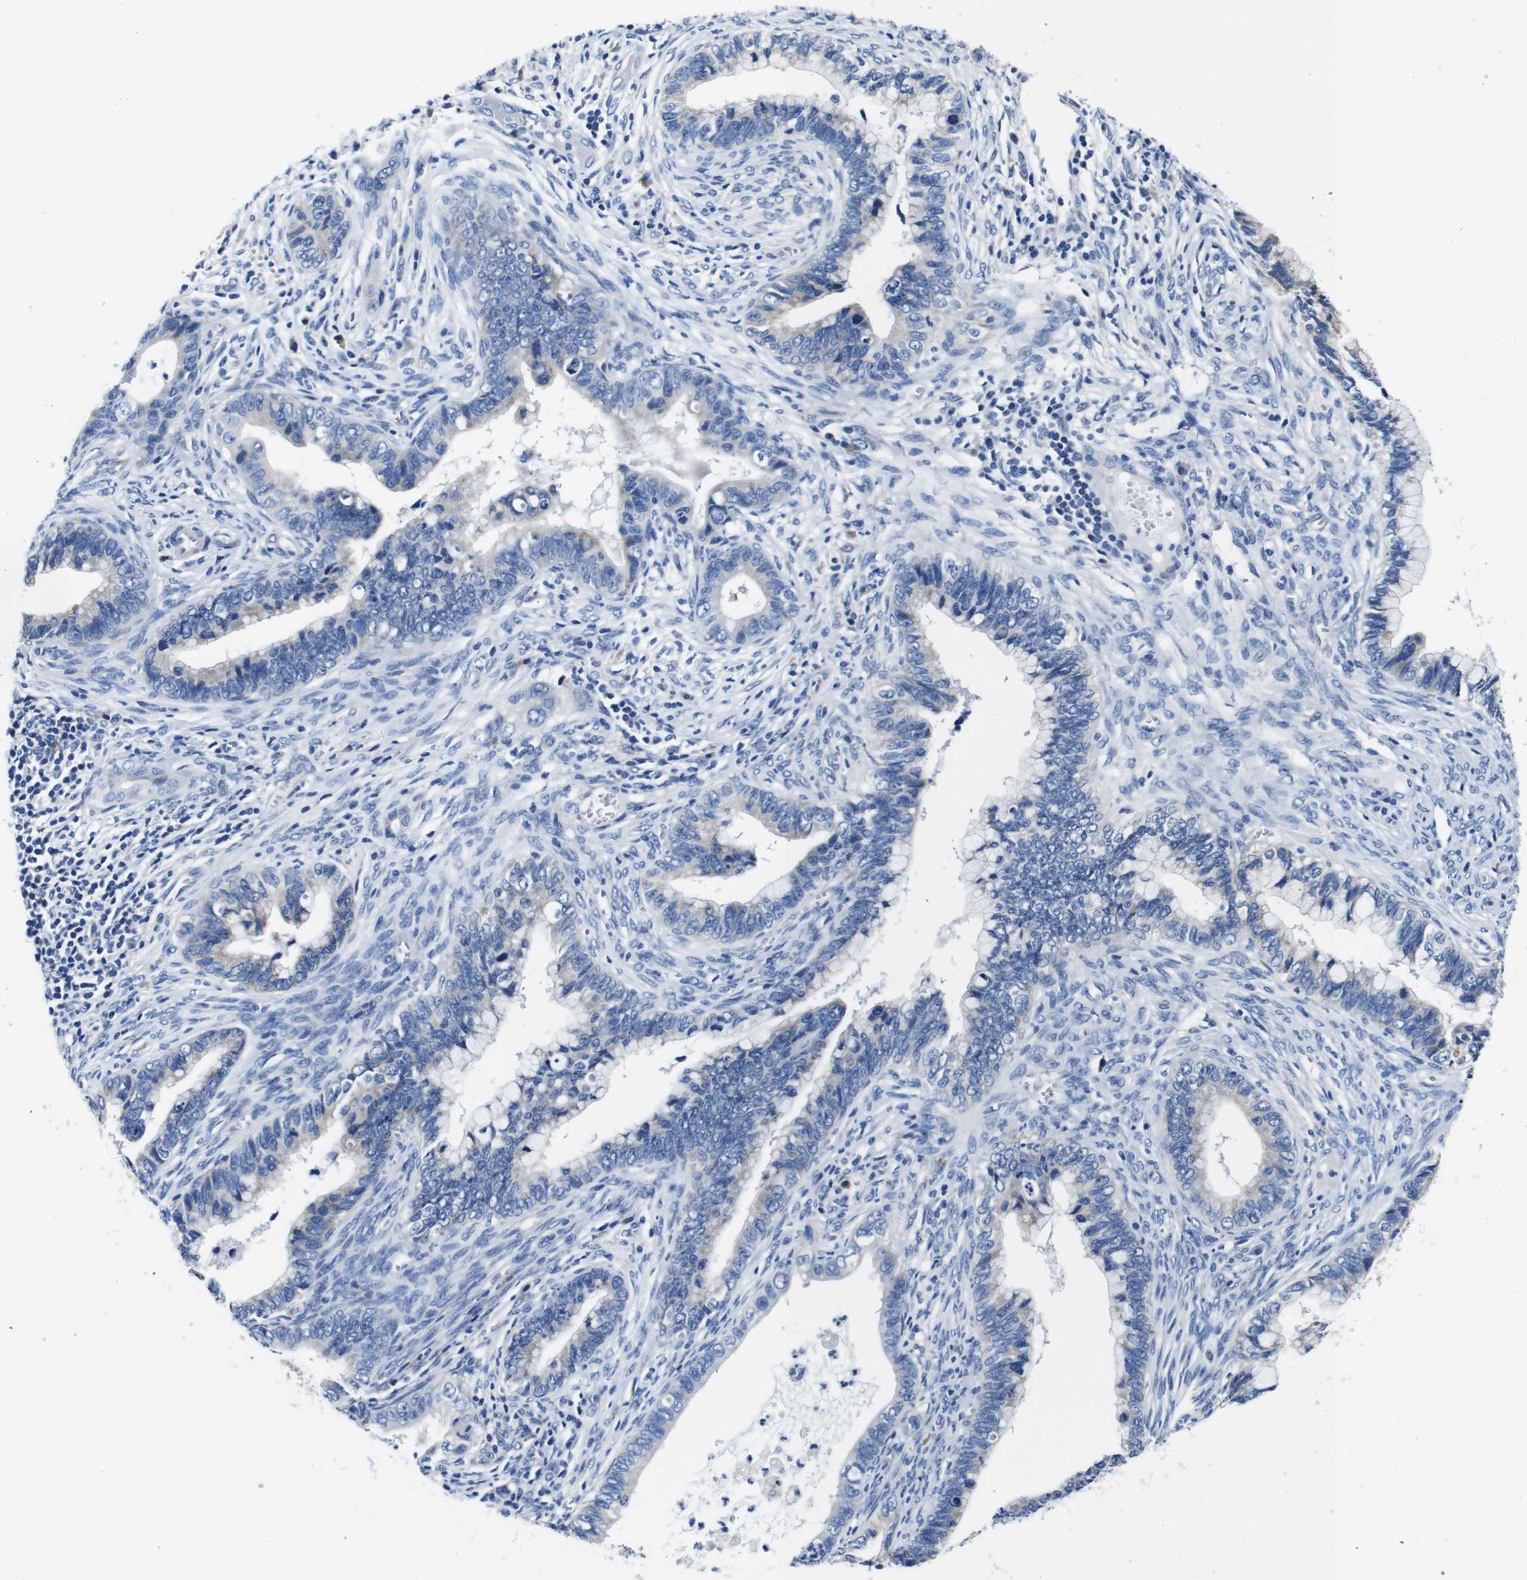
{"staining": {"intensity": "weak", "quantity": "<25%", "location": "cytoplasmic/membranous"}, "tissue": "cervical cancer", "cell_type": "Tumor cells", "image_type": "cancer", "snomed": [{"axis": "morphology", "description": "Adenocarcinoma, NOS"}, {"axis": "topography", "description": "Cervix"}], "caption": "The histopathology image demonstrates no staining of tumor cells in cervical cancer (adenocarcinoma). The staining was performed using DAB to visualize the protein expression in brown, while the nuclei were stained in blue with hematoxylin (Magnification: 20x).", "gene": "SNX19", "patient": {"sex": "female", "age": 44}}